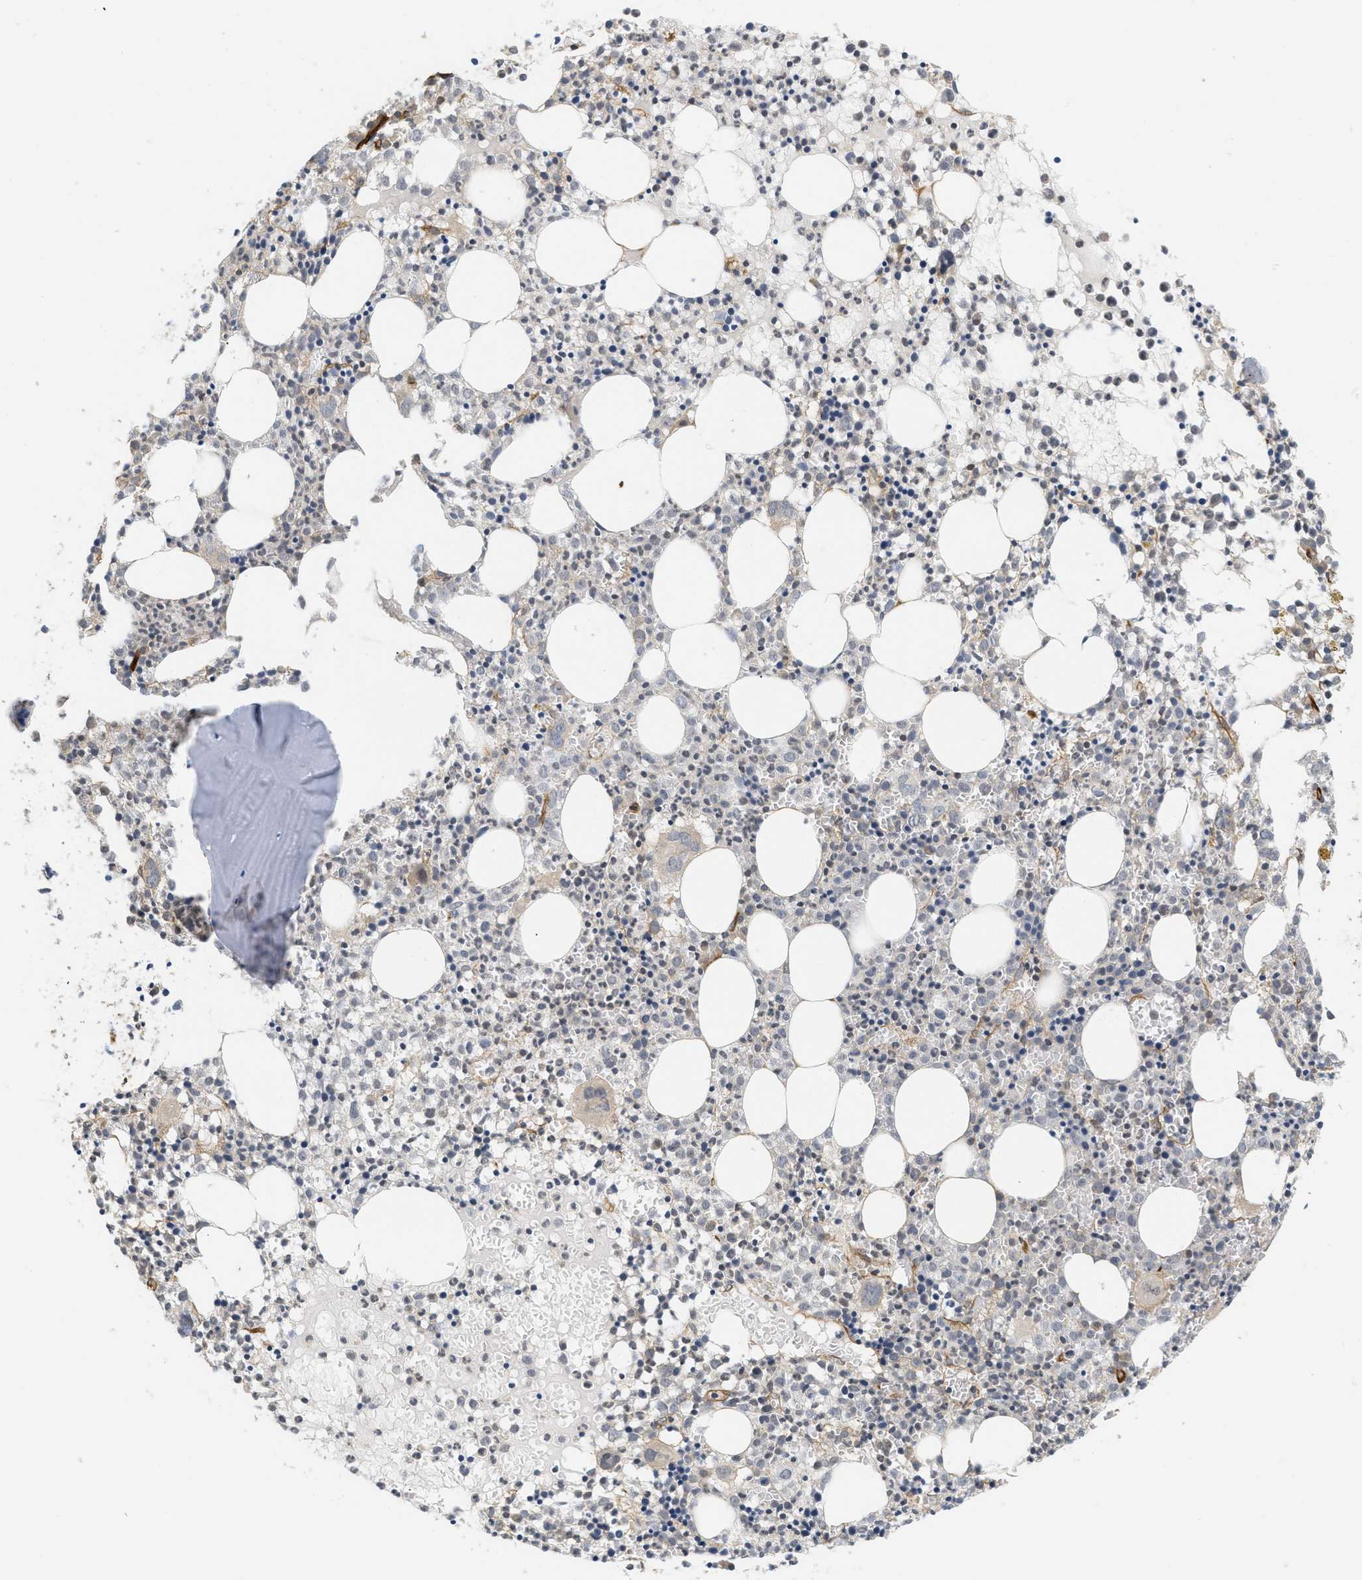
{"staining": {"intensity": "moderate", "quantity": "25%-75%", "location": "cytoplasmic/membranous"}, "tissue": "bone marrow", "cell_type": "Hematopoietic cells", "image_type": "normal", "snomed": [{"axis": "morphology", "description": "Normal tissue, NOS"}, {"axis": "morphology", "description": "Inflammation, NOS"}, {"axis": "topography", "description": "Bone marrow"}], "caption": "Moderate cytoplasmic/membranous protein staining is identified in about 25%-75% of hematopoietic cells in bone marrow. The staining was performed using DAB (3,3'-diaminobenzidine), with brown indicating positive protein expression. Nuclei are stained blue with hematoxylin.", "gene": "PALMD", "patient": {"sex": "male", "age": 25}}